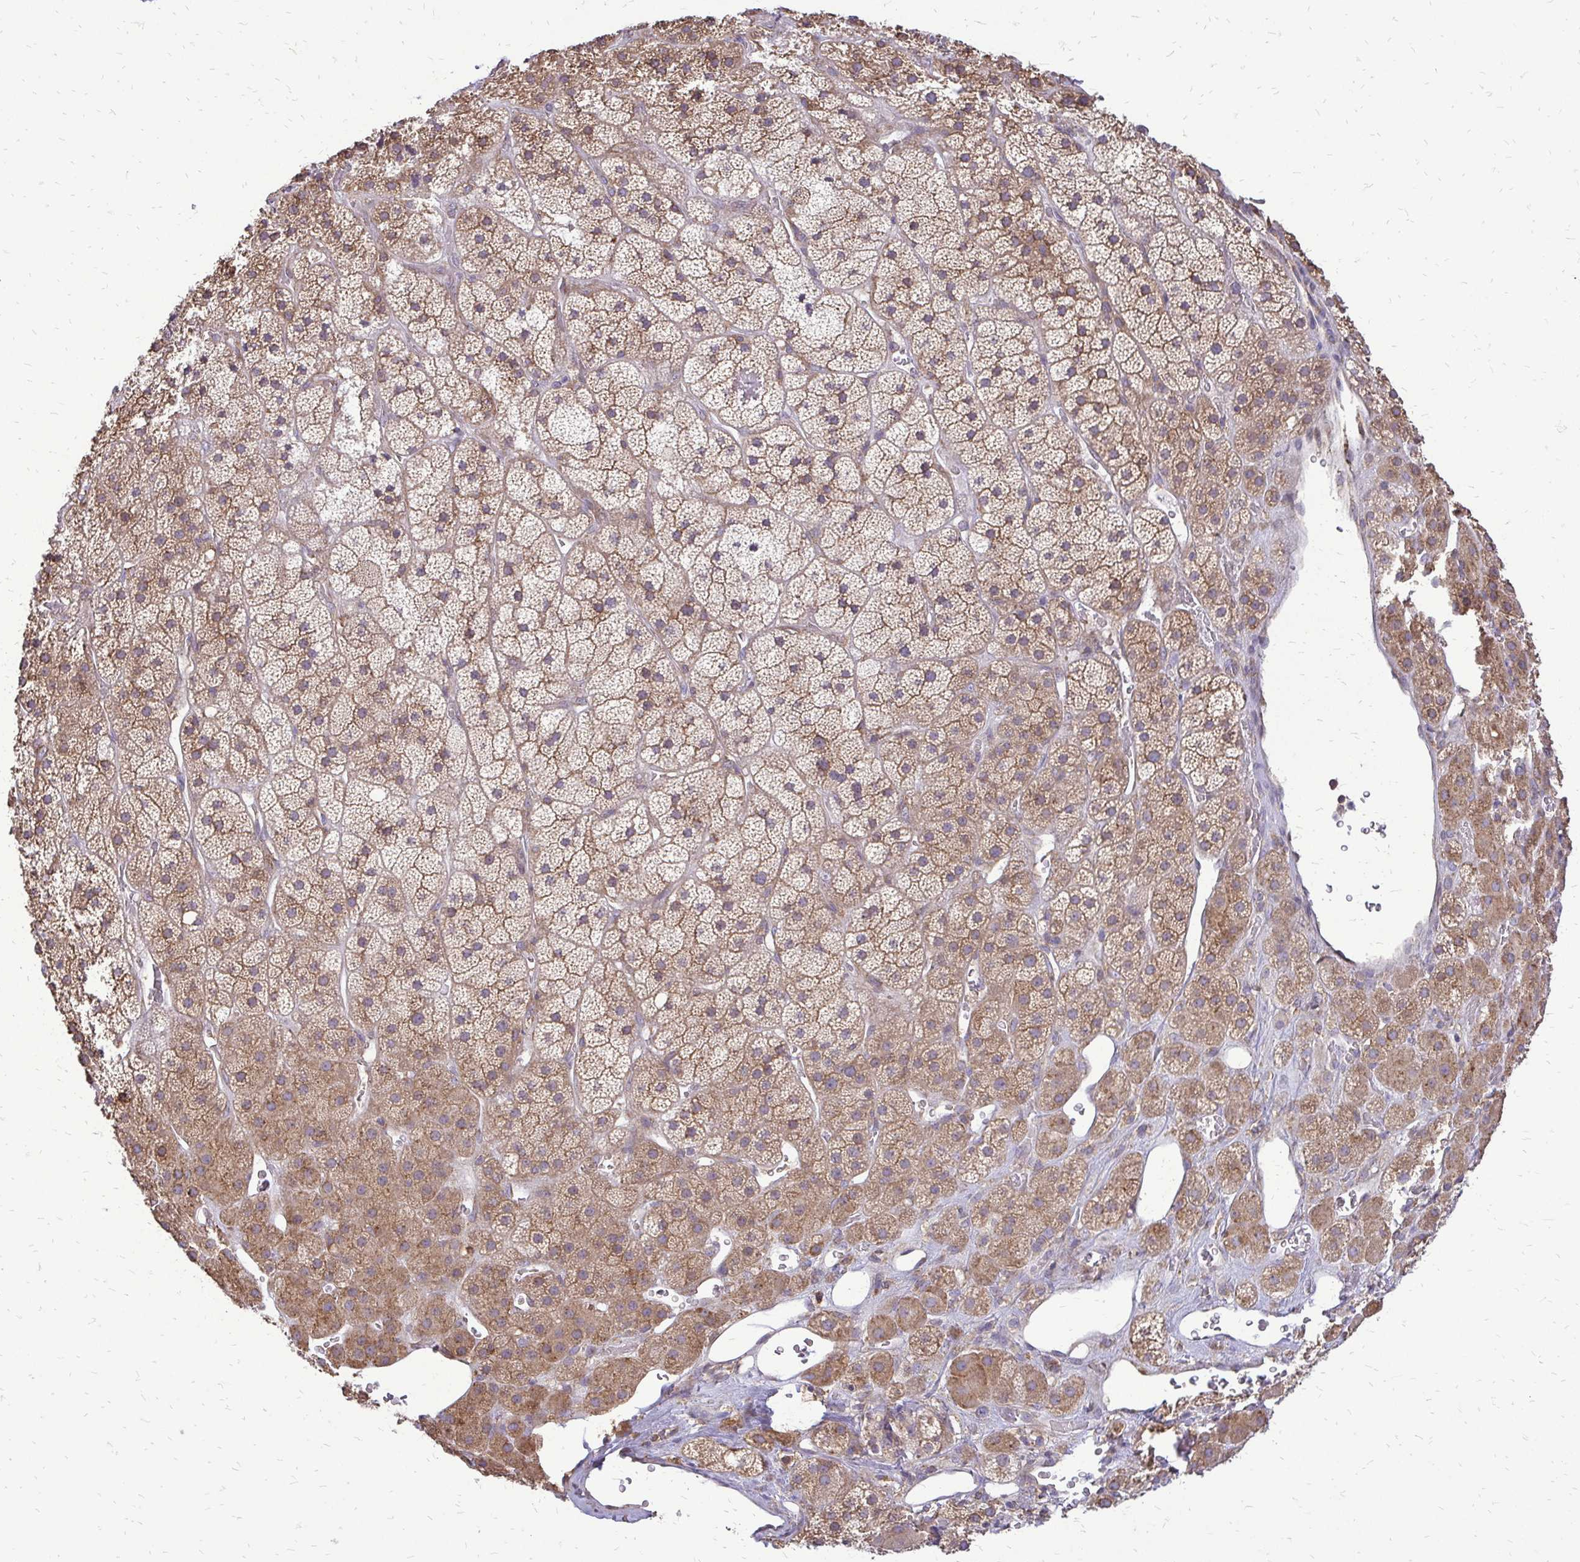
{"staining": {"intensity": "moderate", "quantity": ">75%", "location": "cytoplasmic/membranous"}, "tissue": "adrenal gland", "cell_type": "Glandular cells", "image_type": "normal", "snomed": [{"axis": "morphology", "description": "Normal tissue, NOS"}, {"axis": "topography", "description": "Adrenal gland"}], "caption": "IHC staining of normal adrenal gland, which exhibits medium levels of moderate cytoplasmic/membranous staining in approximately >75% of glandular cells indicating moderate cytoplasmic/membranous protein positivity. The staining was performed using DAB (brown) for protein detection and nuclei were counterstained in hematoxylin (blue).", "gene": "RPS3", "patient": {"sex": "male", "age": 57}}